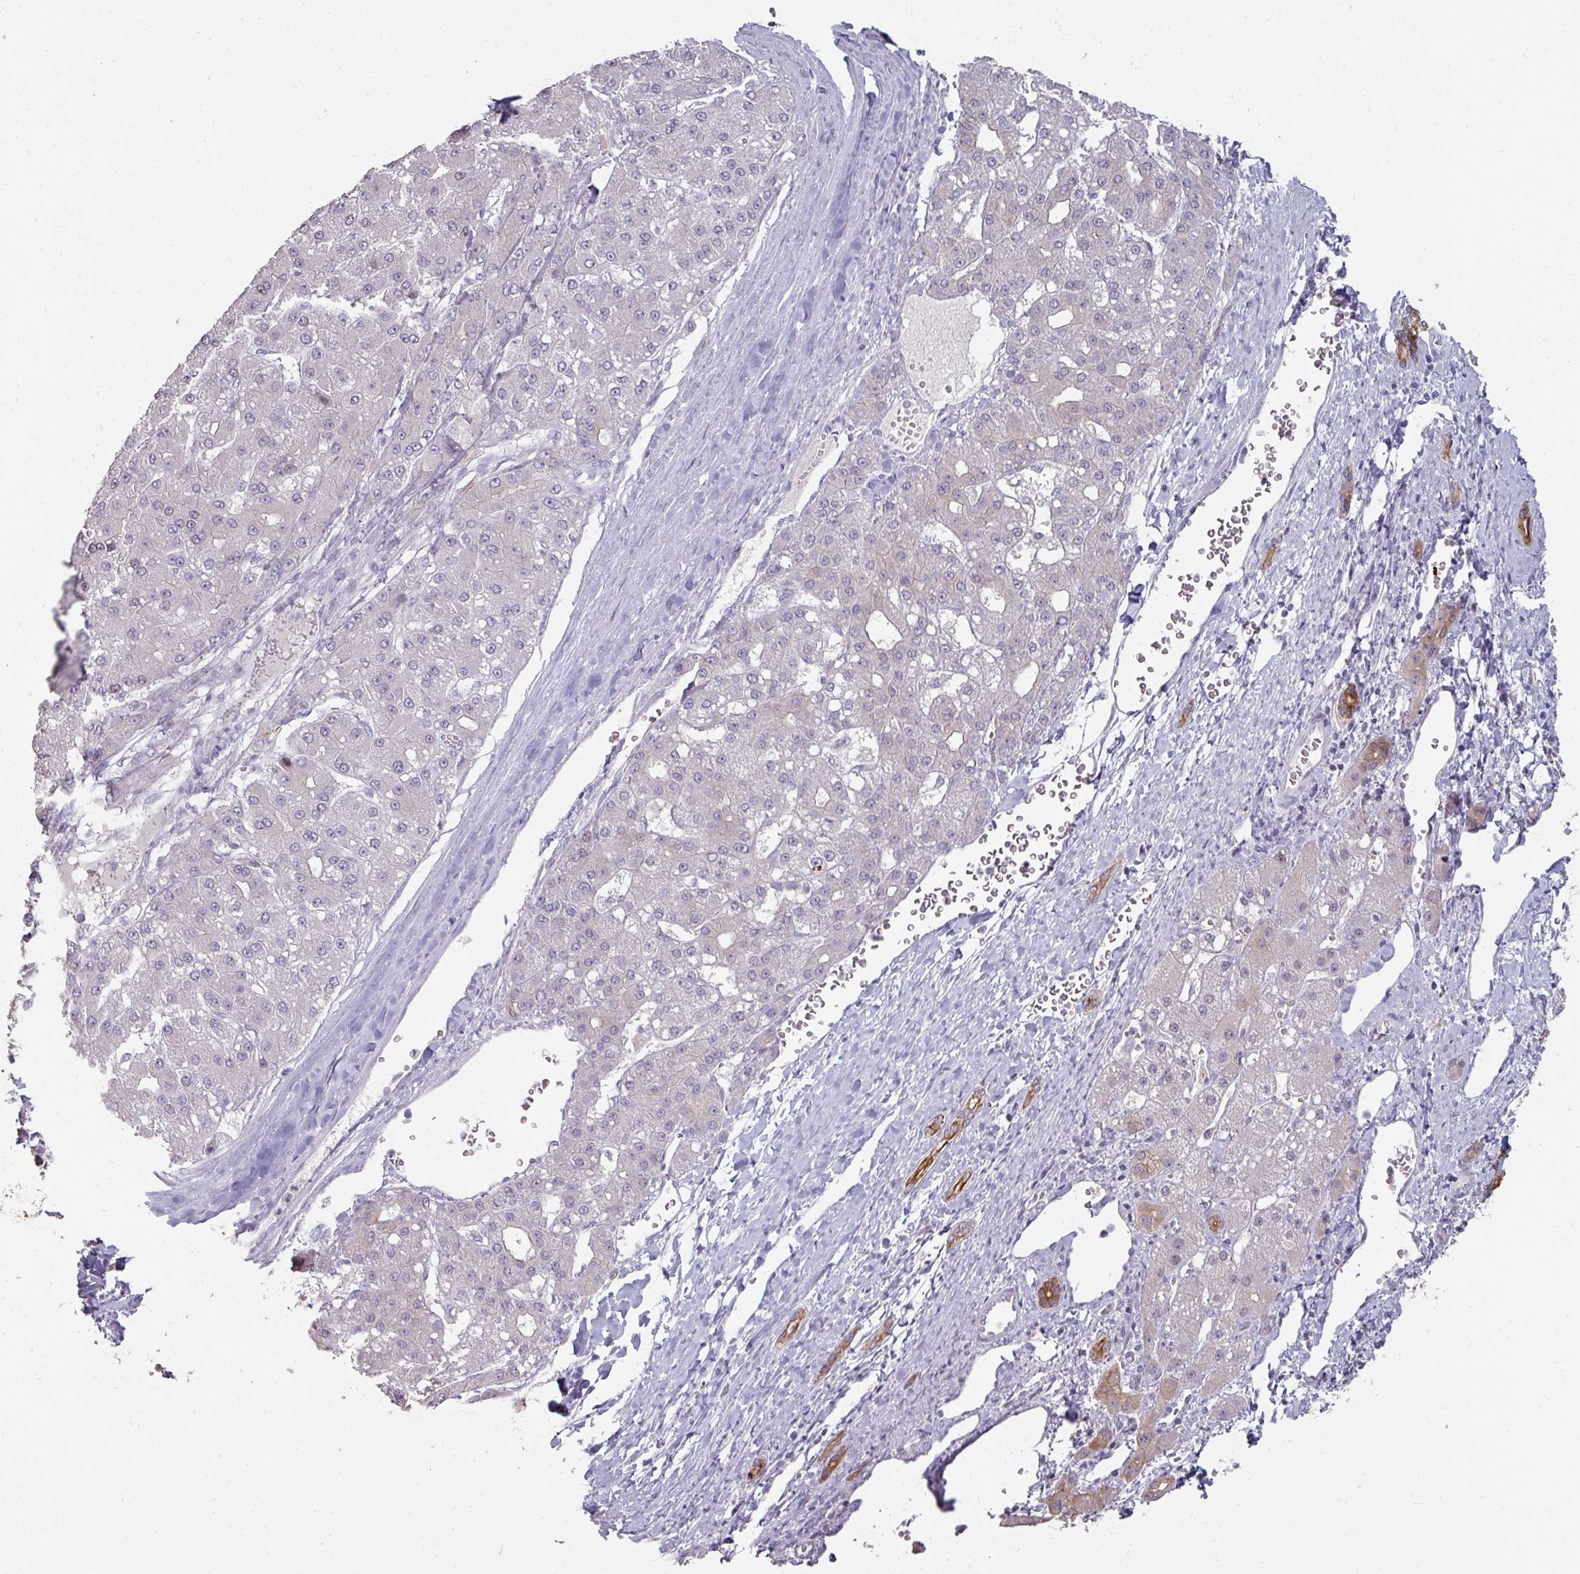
{"staining": {"intensity": "negative", "quantity": "none", "location": "none"}, "tissue": "liver cancer", "cell_type": "Tumor cells", "image_type": "cancer", "snomed": [{"axis": "morphology", "description": "Carcinoma, Hepatocellular, NOS"}, {"axis": "topography", "description": "Liver"}], "caption": "High magnification brightfield microscopy of hepatocellular carcinoma (liver) stained with DAB (3,3'-diaminobenzidine) (brown) and counterstained with hematoxylin (blue): tumor cells show no significant staining.", "gene": "GTF2H3", "patient": {"sex": "male", "age": 67}}